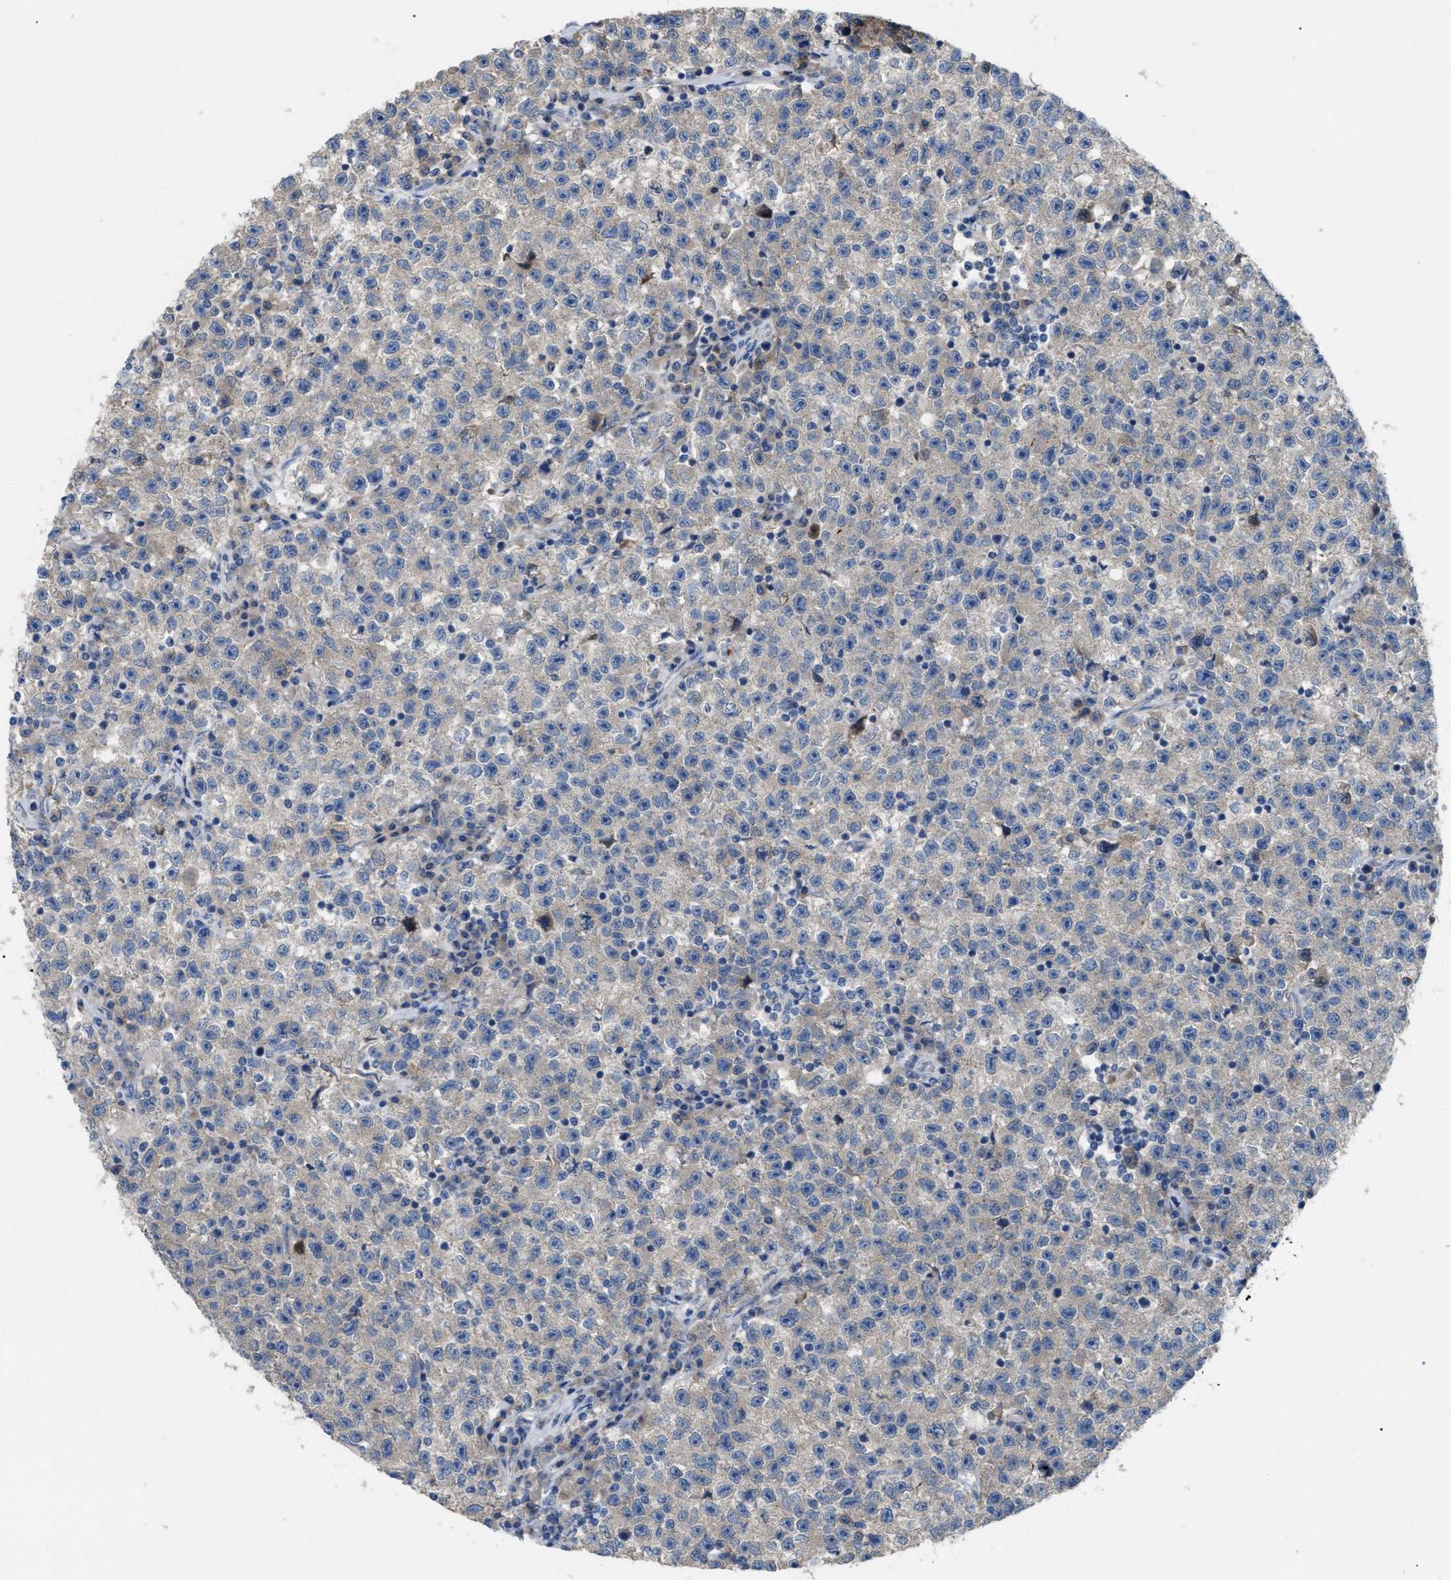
{"staining": {"intensity": "weak", "quantity": "<25%", "location": "cytoplasmic/membranous"}, "tissue": "testis cancer", "cell_type": "Tumor cells", "image_type": "cancer", "snomed": [{"axis": "morphology", "description": "Seminoma, NOS"}, {"axis": "topography", "description": "Testis"}], "caption": "The immunohistochemistry histopathology image has no significant expression in tumor cells of testis cancer tissue.", "gene": "DHX58", "patient": {"sex": "male", "age": 22}}